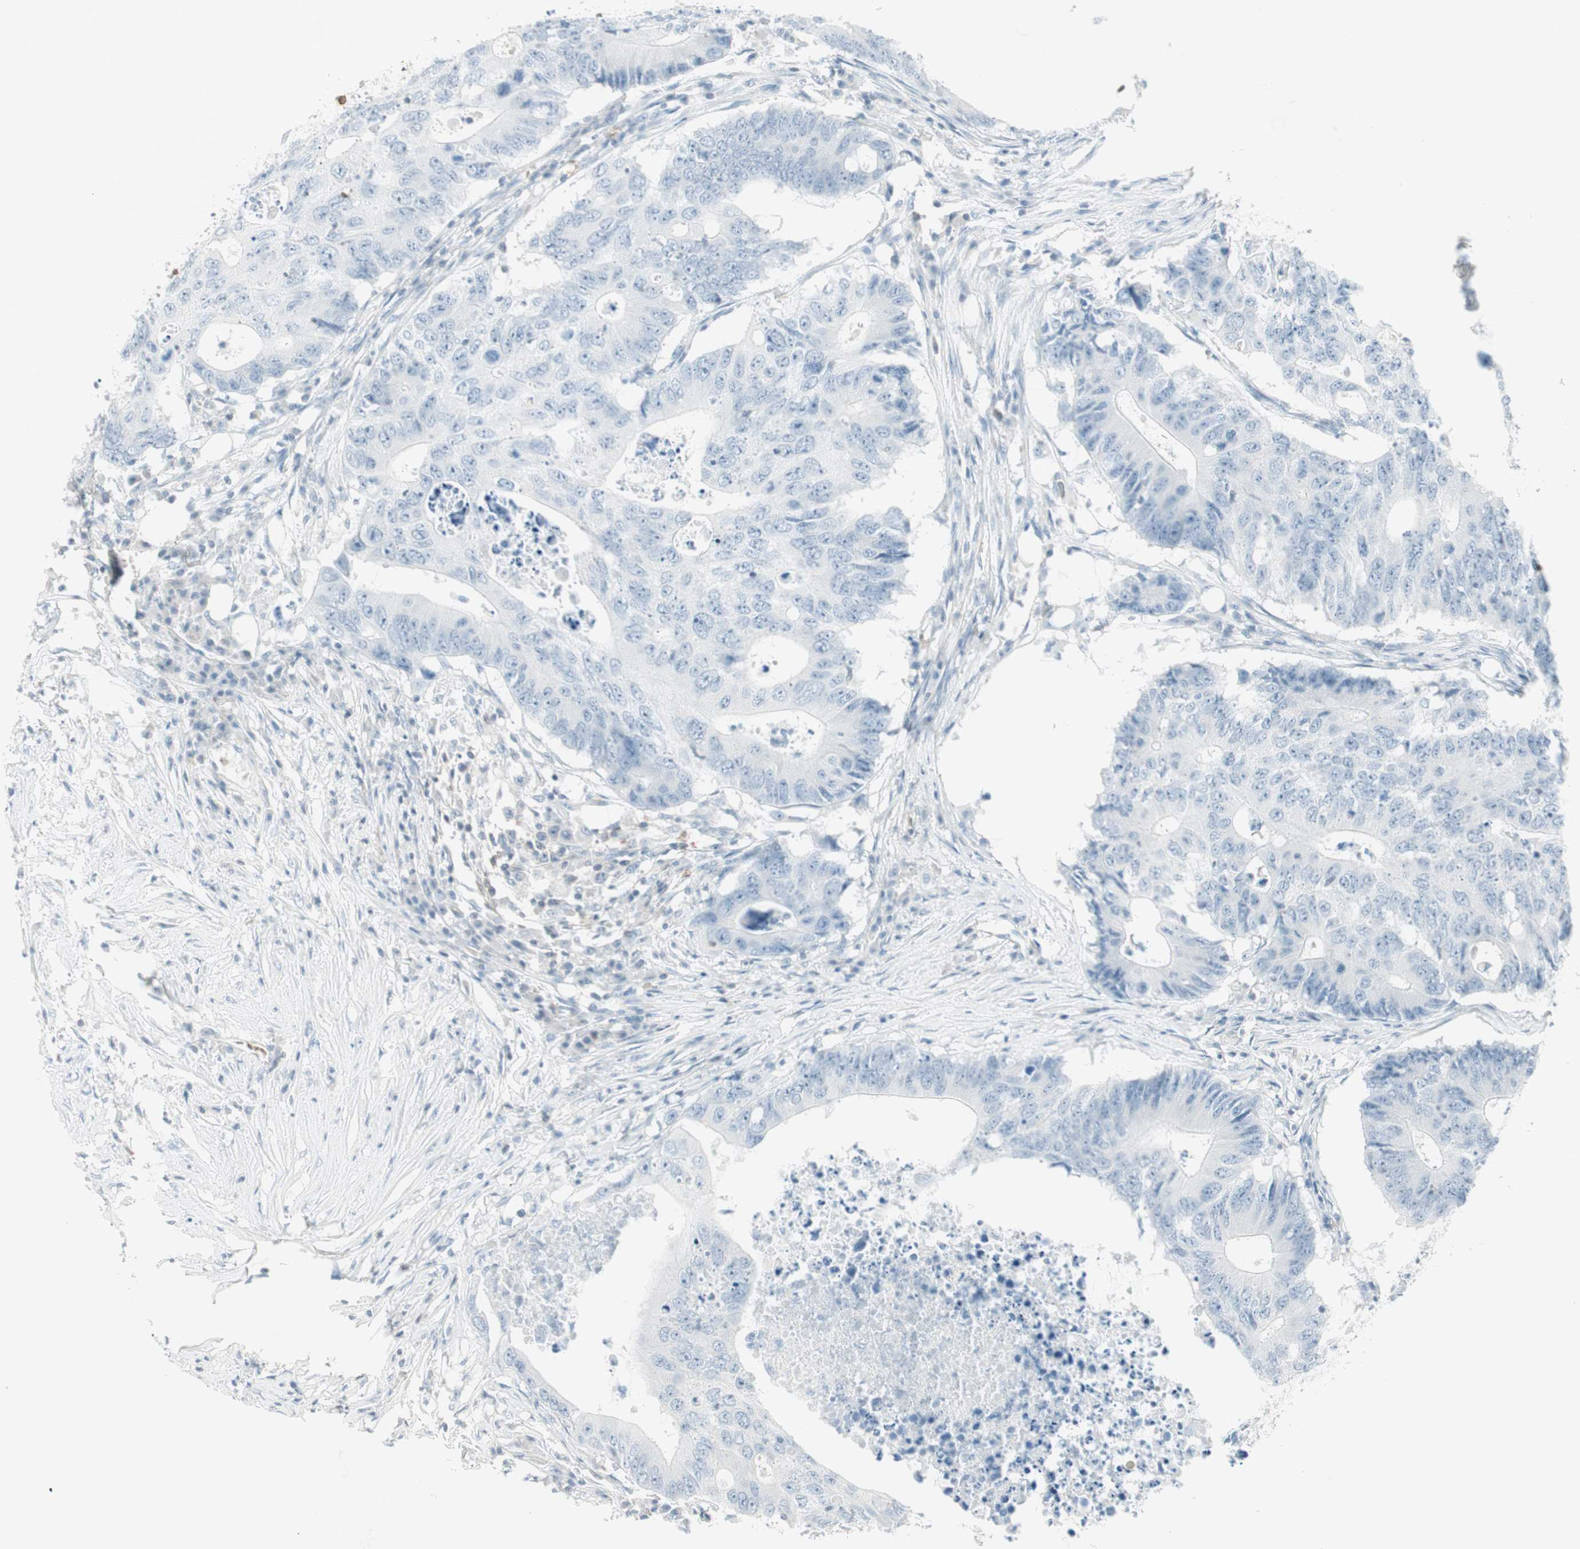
{"staining": {"intensity": "negative", "quantity": "none", "location": "none"}, "tissue": "colorectal cancer", "cell_type": "Tumor cells", "image_type": "cancer", "snomed": [{"axis": "morphology", "description": "Adenocarcinoma, NOS"}, {"axis": "topography", "description": "Colon"}], "caption": "Human colorectal cancer stained for a protein using immunohistochemistry exhibits no expression in tumor cells.", "gene": "MAP4K1", "patient": {"sex": "male", "age": 71}}